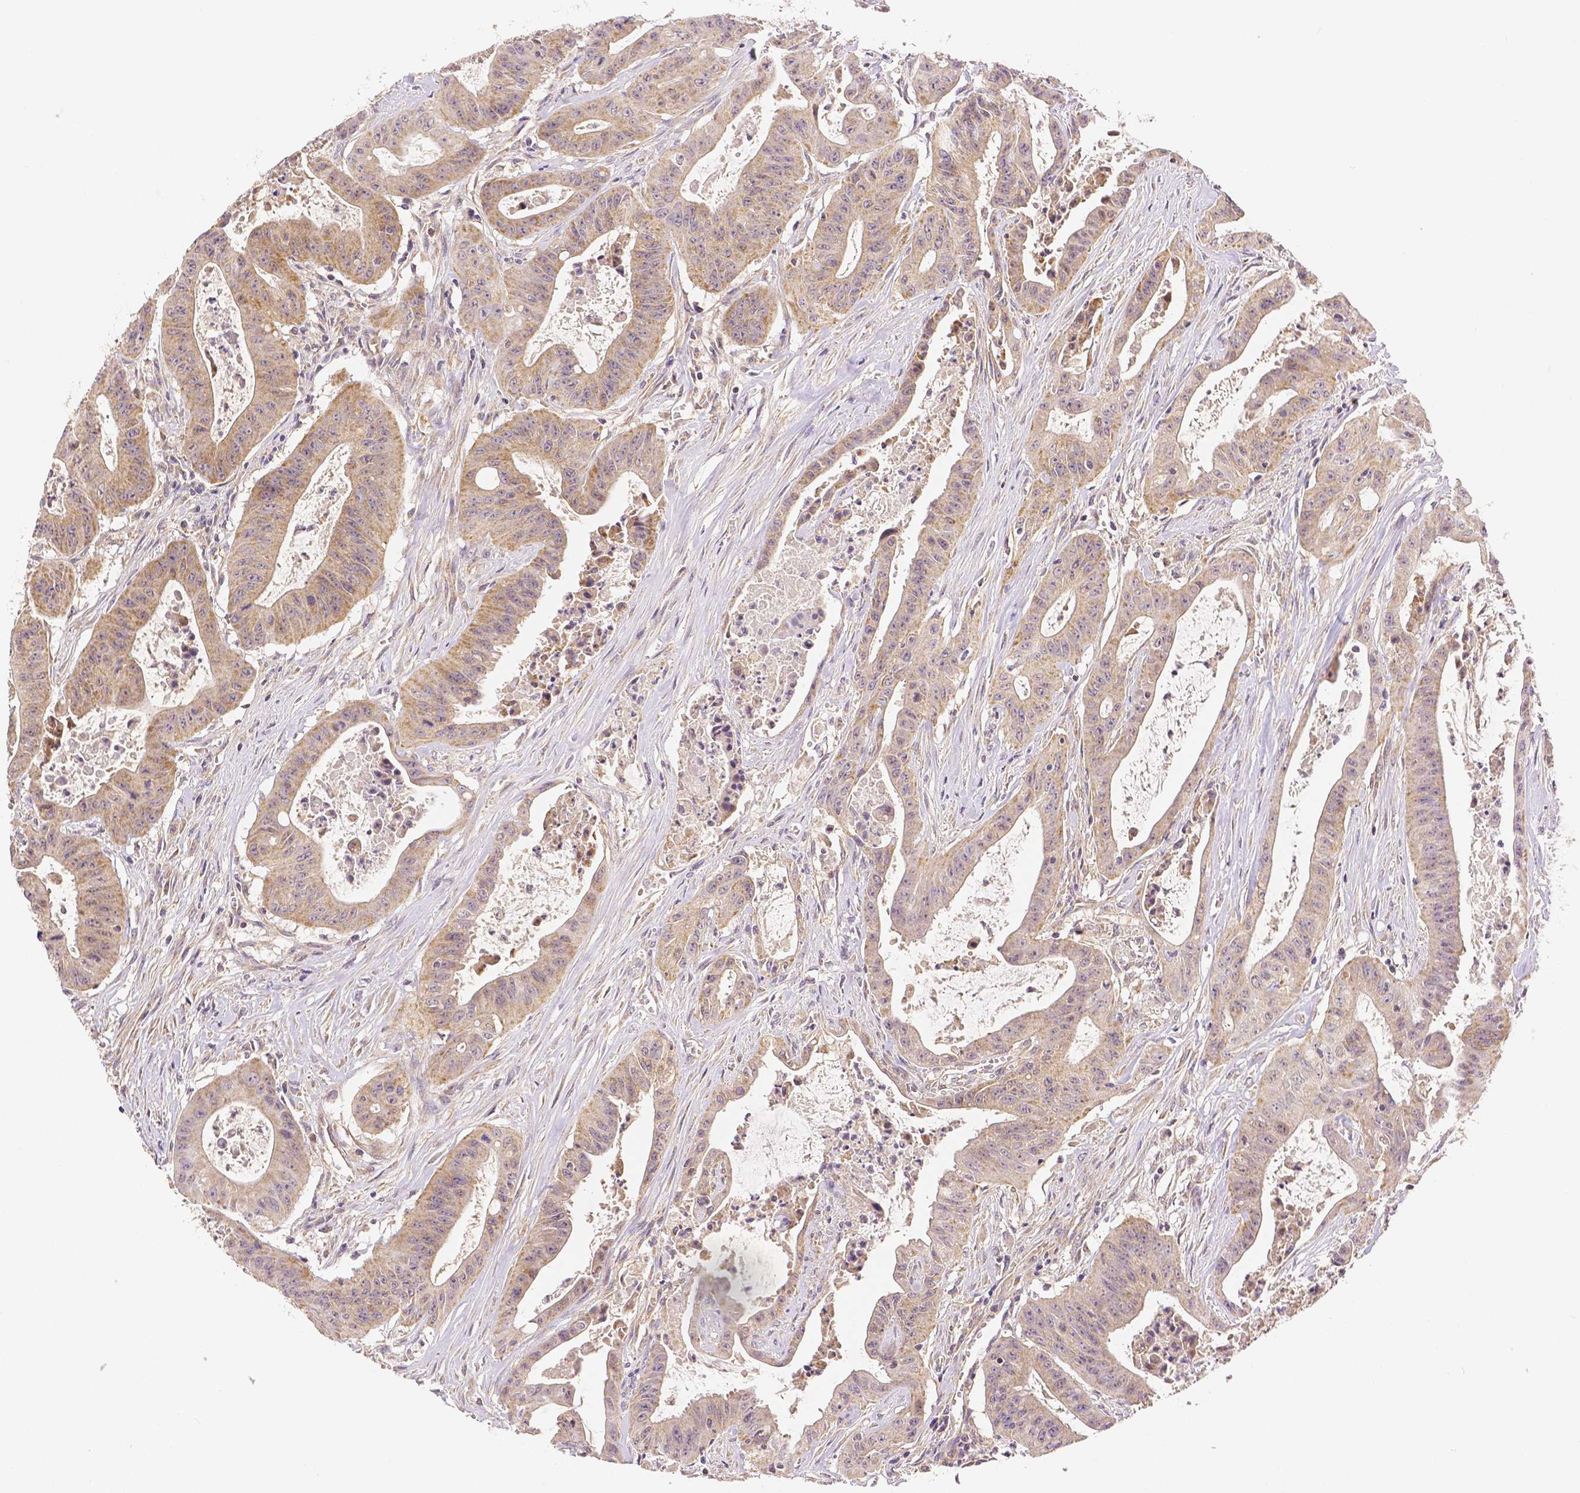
{"staining": {"intensity": "weak", "quantity": ">75%", "location": "cytoplasmic/membranous"}, "tissue": "colorectal cancer", "cell_type": "Tumor cells", "image_type": "cancer", "snomed": [{"axis": "morphology", "description": "Adenocarcinoma, NOS"}, {"axis": "topography", "description": "Colon"}], "caption": "Tumor cells display weak cytoplasmic/membranous expression in about >75% of cells in colorectal cancer. (DAB (3,3'-diaminobenzidine) = brown stain, brightfield microscopy at high magnification).", "gene": "RHOT1", "patient": {"sex": "male", "age": 33}}